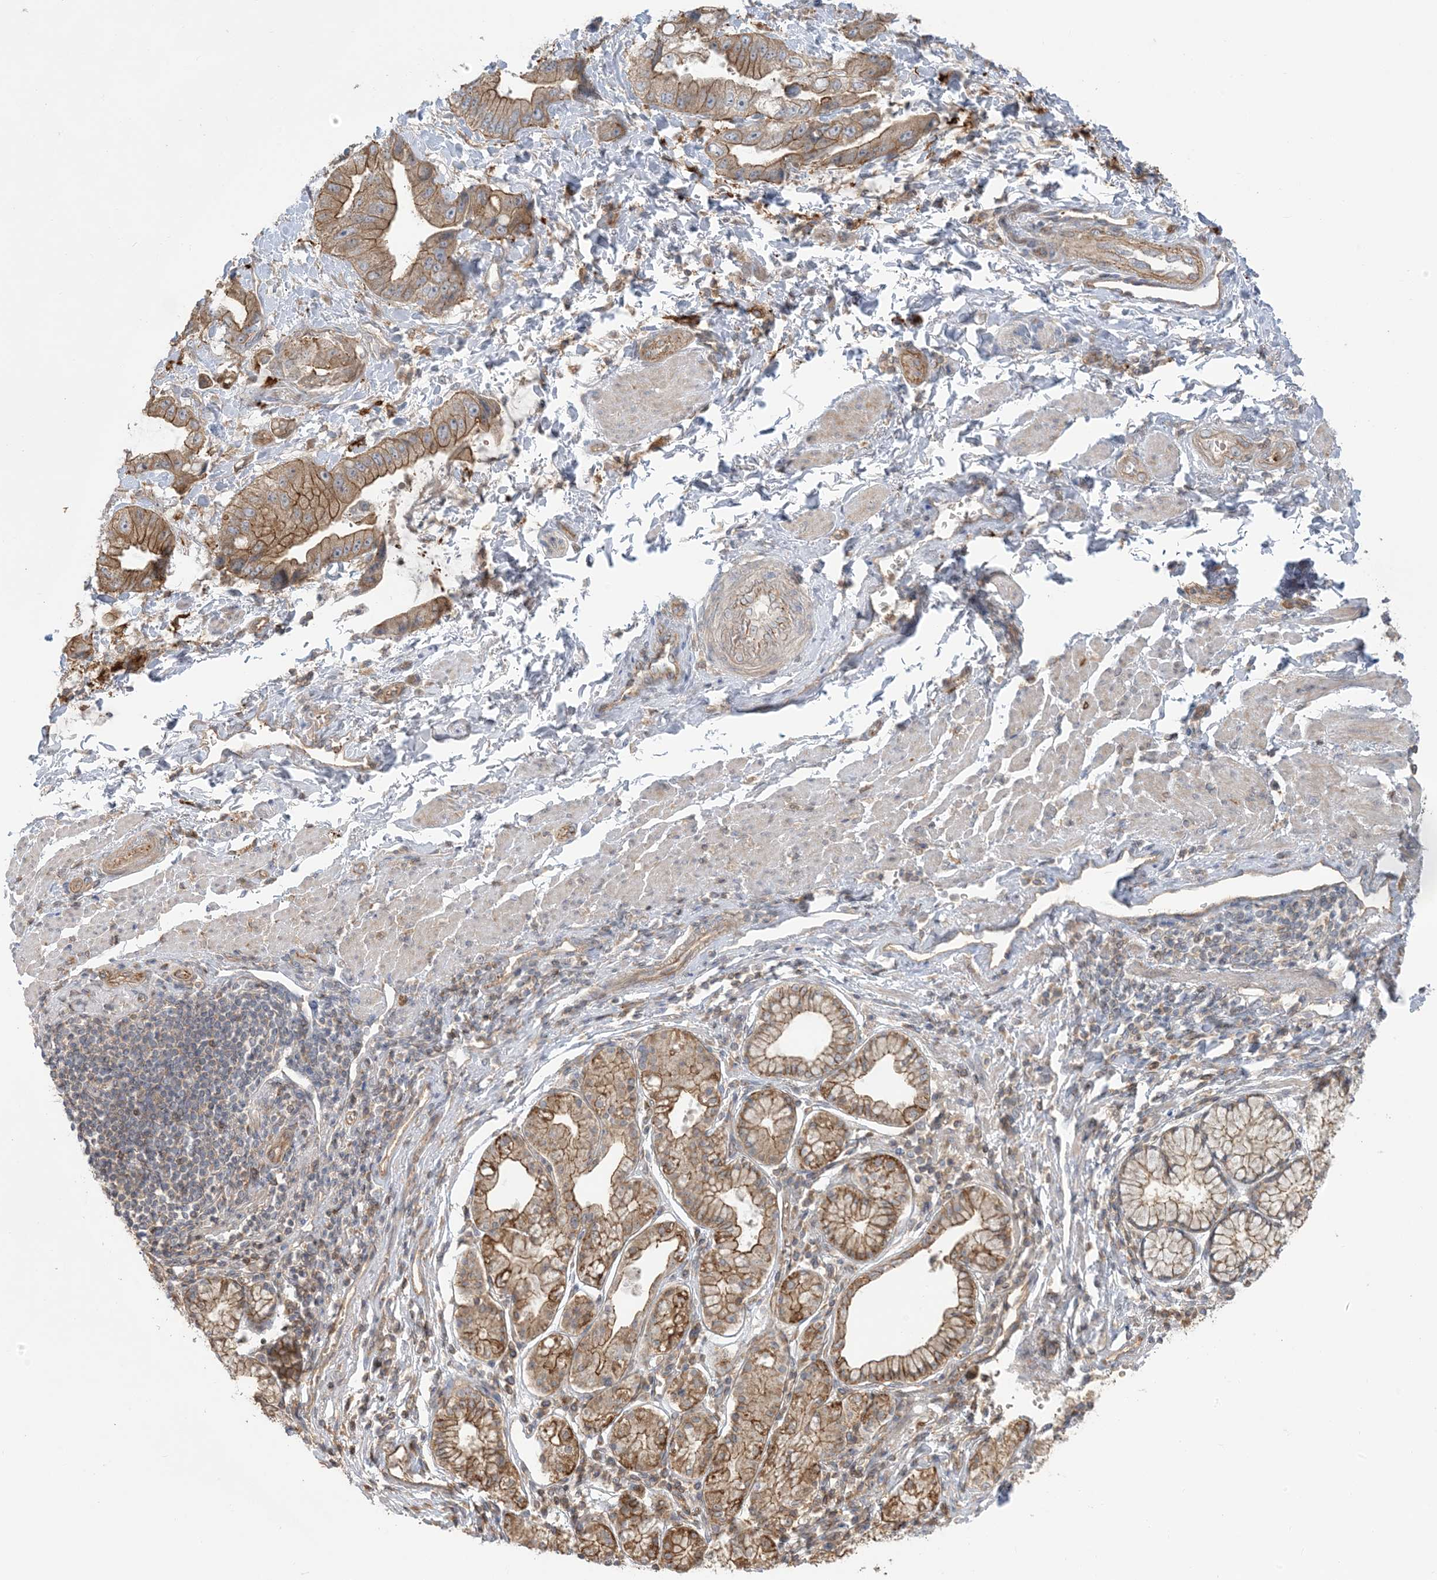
{"staining": {"intensity": "moderate", "quantity": ">75%", "location": "cytoplasmic/membranous"}, "tissue": "stomach cancer", "cell_type": "Tumor cells", "image_type": "cancer", "snomed": [{"axis": "morphology", "description": "Adenocarcinoma, NOS"}, {"axis": "topography", "description": "Stomach"}], "caption": "About >75% of tumor cells in stomach cancer display moderate cytoplasmic/membranous protein positivity as visualized by brown immunohistochemical staining.", "gene": "ICMT", "patient": {"sex": "male", "age": 62}}